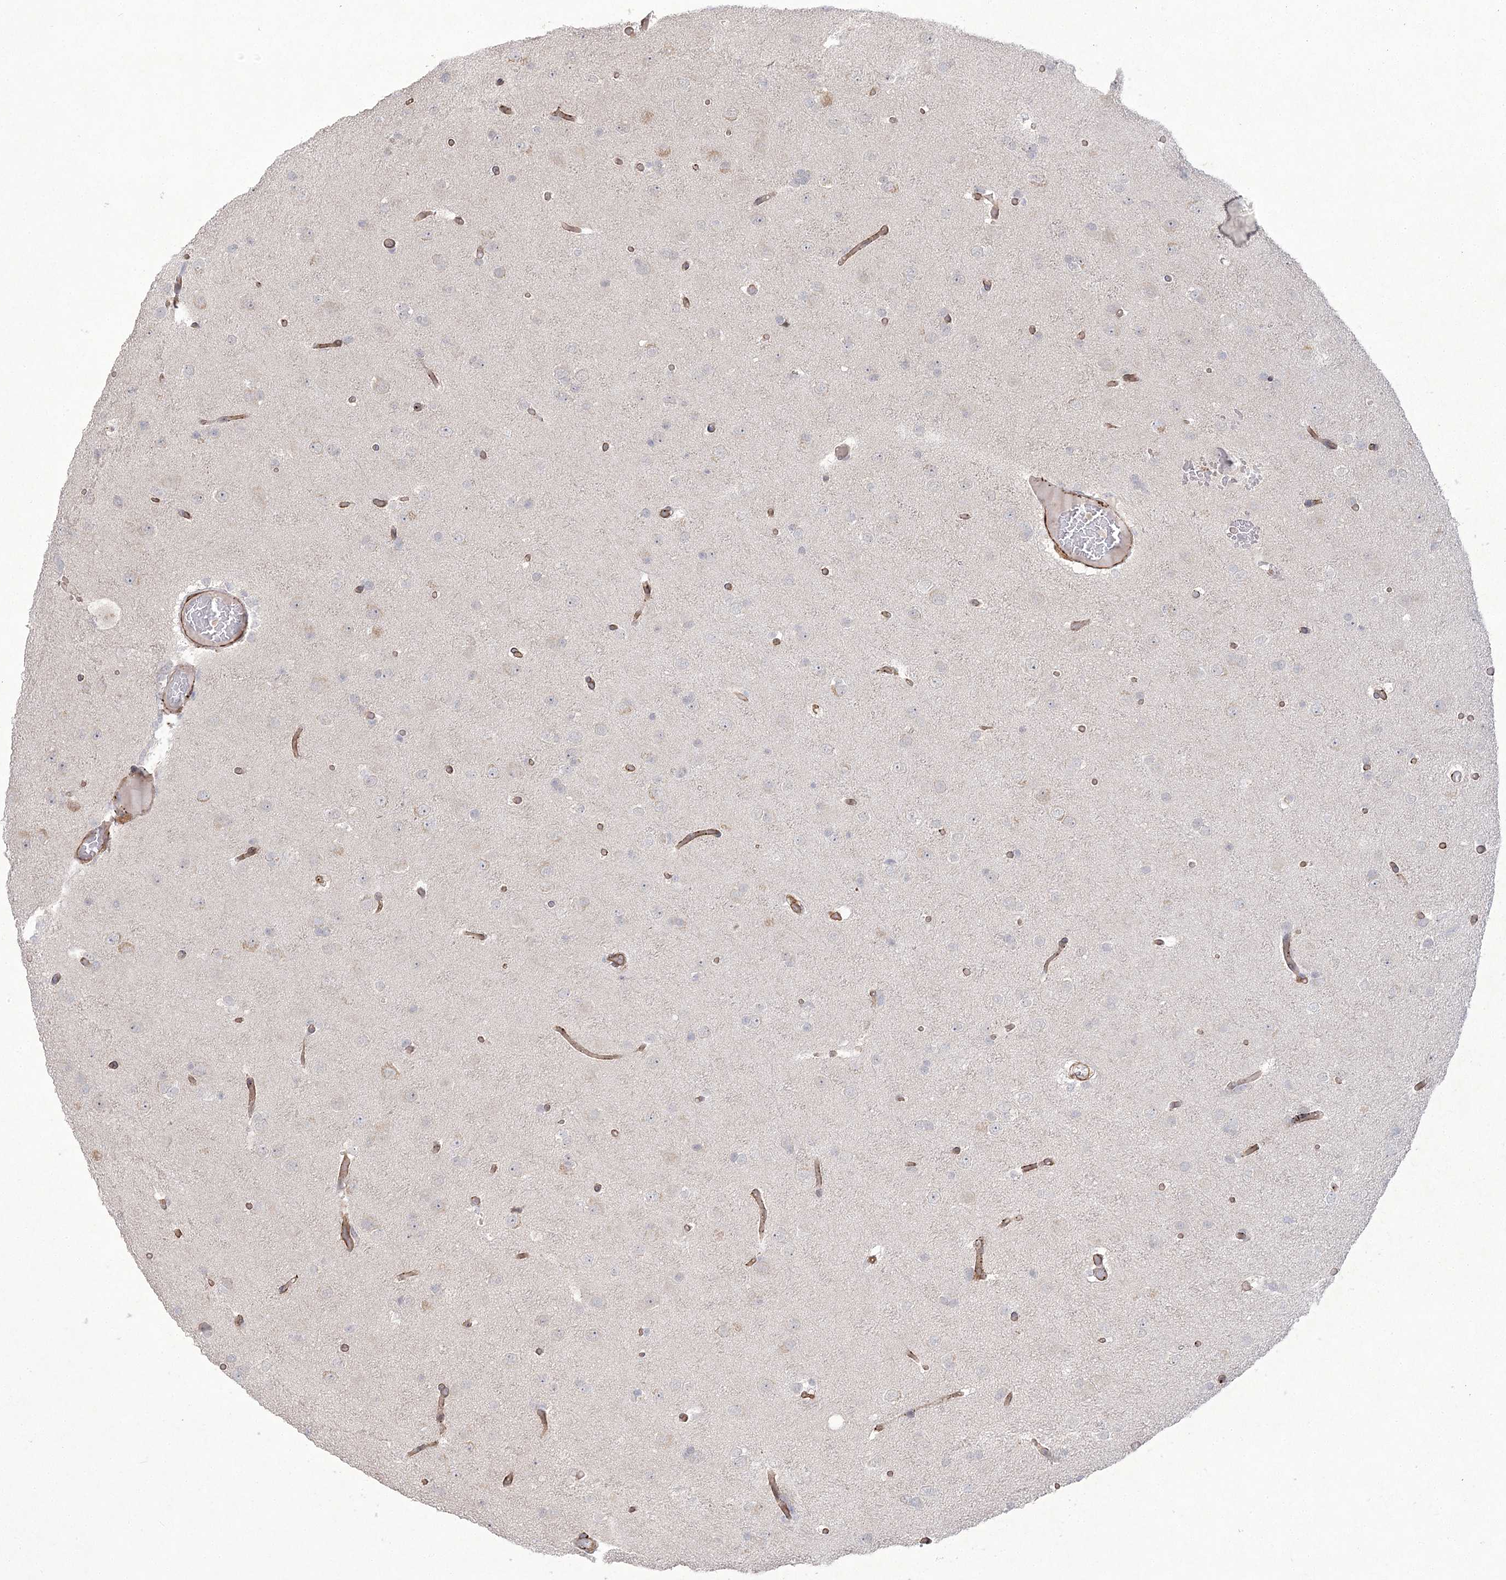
{"staining": {"intensity": "weak", "quantity": "<25%", "location": "nuclear"}, "tissue": "glioma", "cell_type": "Tumor cells", "image_type": "cancer", "snomed": [{"axis": "morphology", "description": "Glioma, malignant, High grade"}, {"axis": "topography", "description": "Cerebral cortex"}], "caption": "This is an immunohistochemistry image of human glioma. There is no staining in tumor cells.", "gene": "AMTN", "patient": {"sex": "female", "age": 36}}